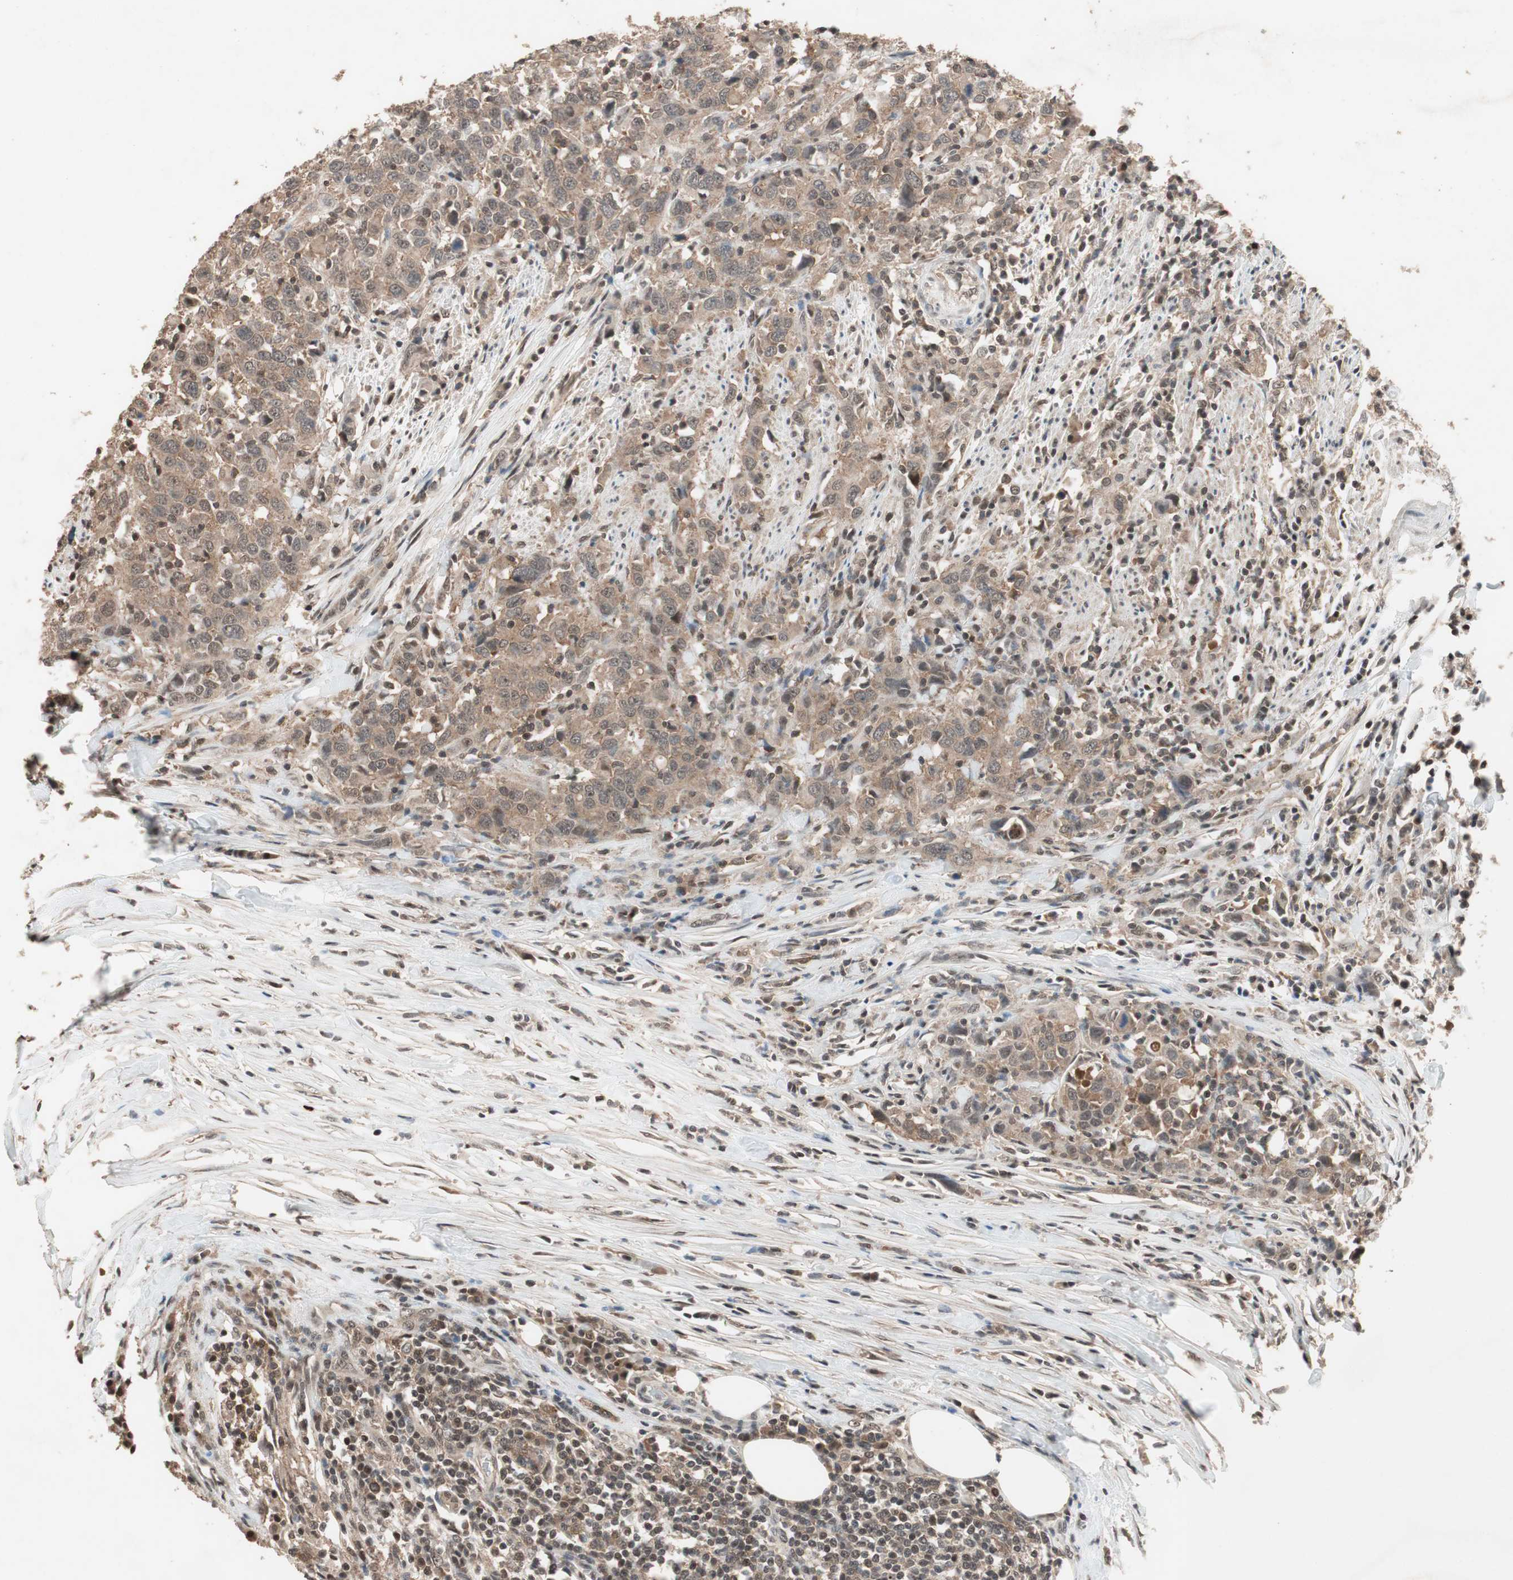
{"staining": {"intensity": "moderate", "quantity": ">75%", "location": "cytoplasmic/membranous,nuclear"}, "tissue": "urothelial cancer", "cell_type": "Tumor cells", "image_type": "cancer", "snomed": [{"axis": "morphology", "description": "Urothelial carcinoma, High grade"}, {"axis": "topography", "description": "Urinary bladder"}], "caption": "Protein expression analysis of human urothelial cancer reveals moderate cytoplasmic/membranous and nuclear expression in about >75% of tumor cells.", "gene": "GART", "patient": {"sex": "male", "age": 61}}